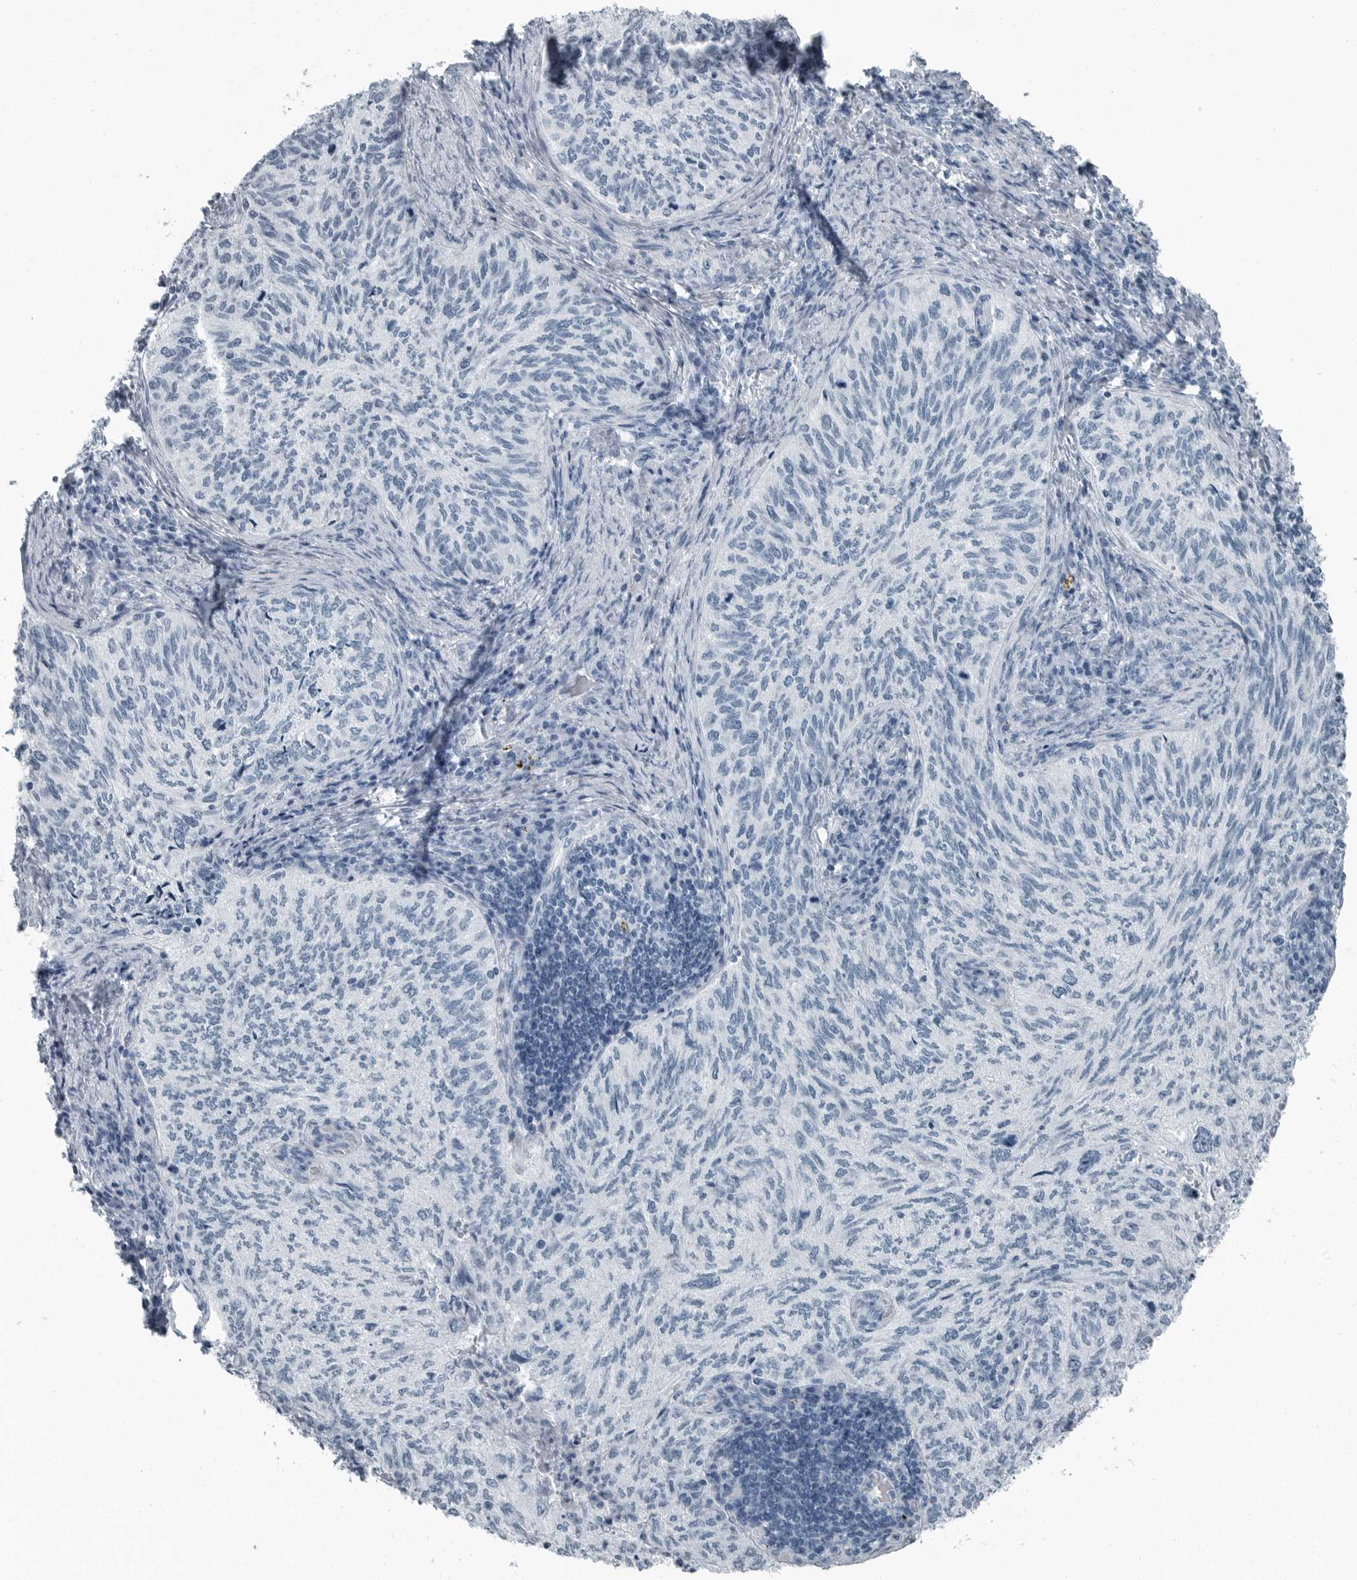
{"staining": {"intensity": "negative", "quantity": "none", "location": "none"}, "tissue": "cervical cancer", "cell_type": "Tumor cells", "image_type": "cancer", "snomed": [{"axis": "morphology", "description": "Squamous cell carcinoma, NOS"}, {"axis": "topography", "description": "Cervix"}], "caption": "Immunohistochemistry photomicrograph of human cervical cancer stained for a protein (brown), which reveals no staining in tumor cells. Nuclei are stained in blue.", "gene": "FABP6", "patient": {"sex": "female", "age": 30}}